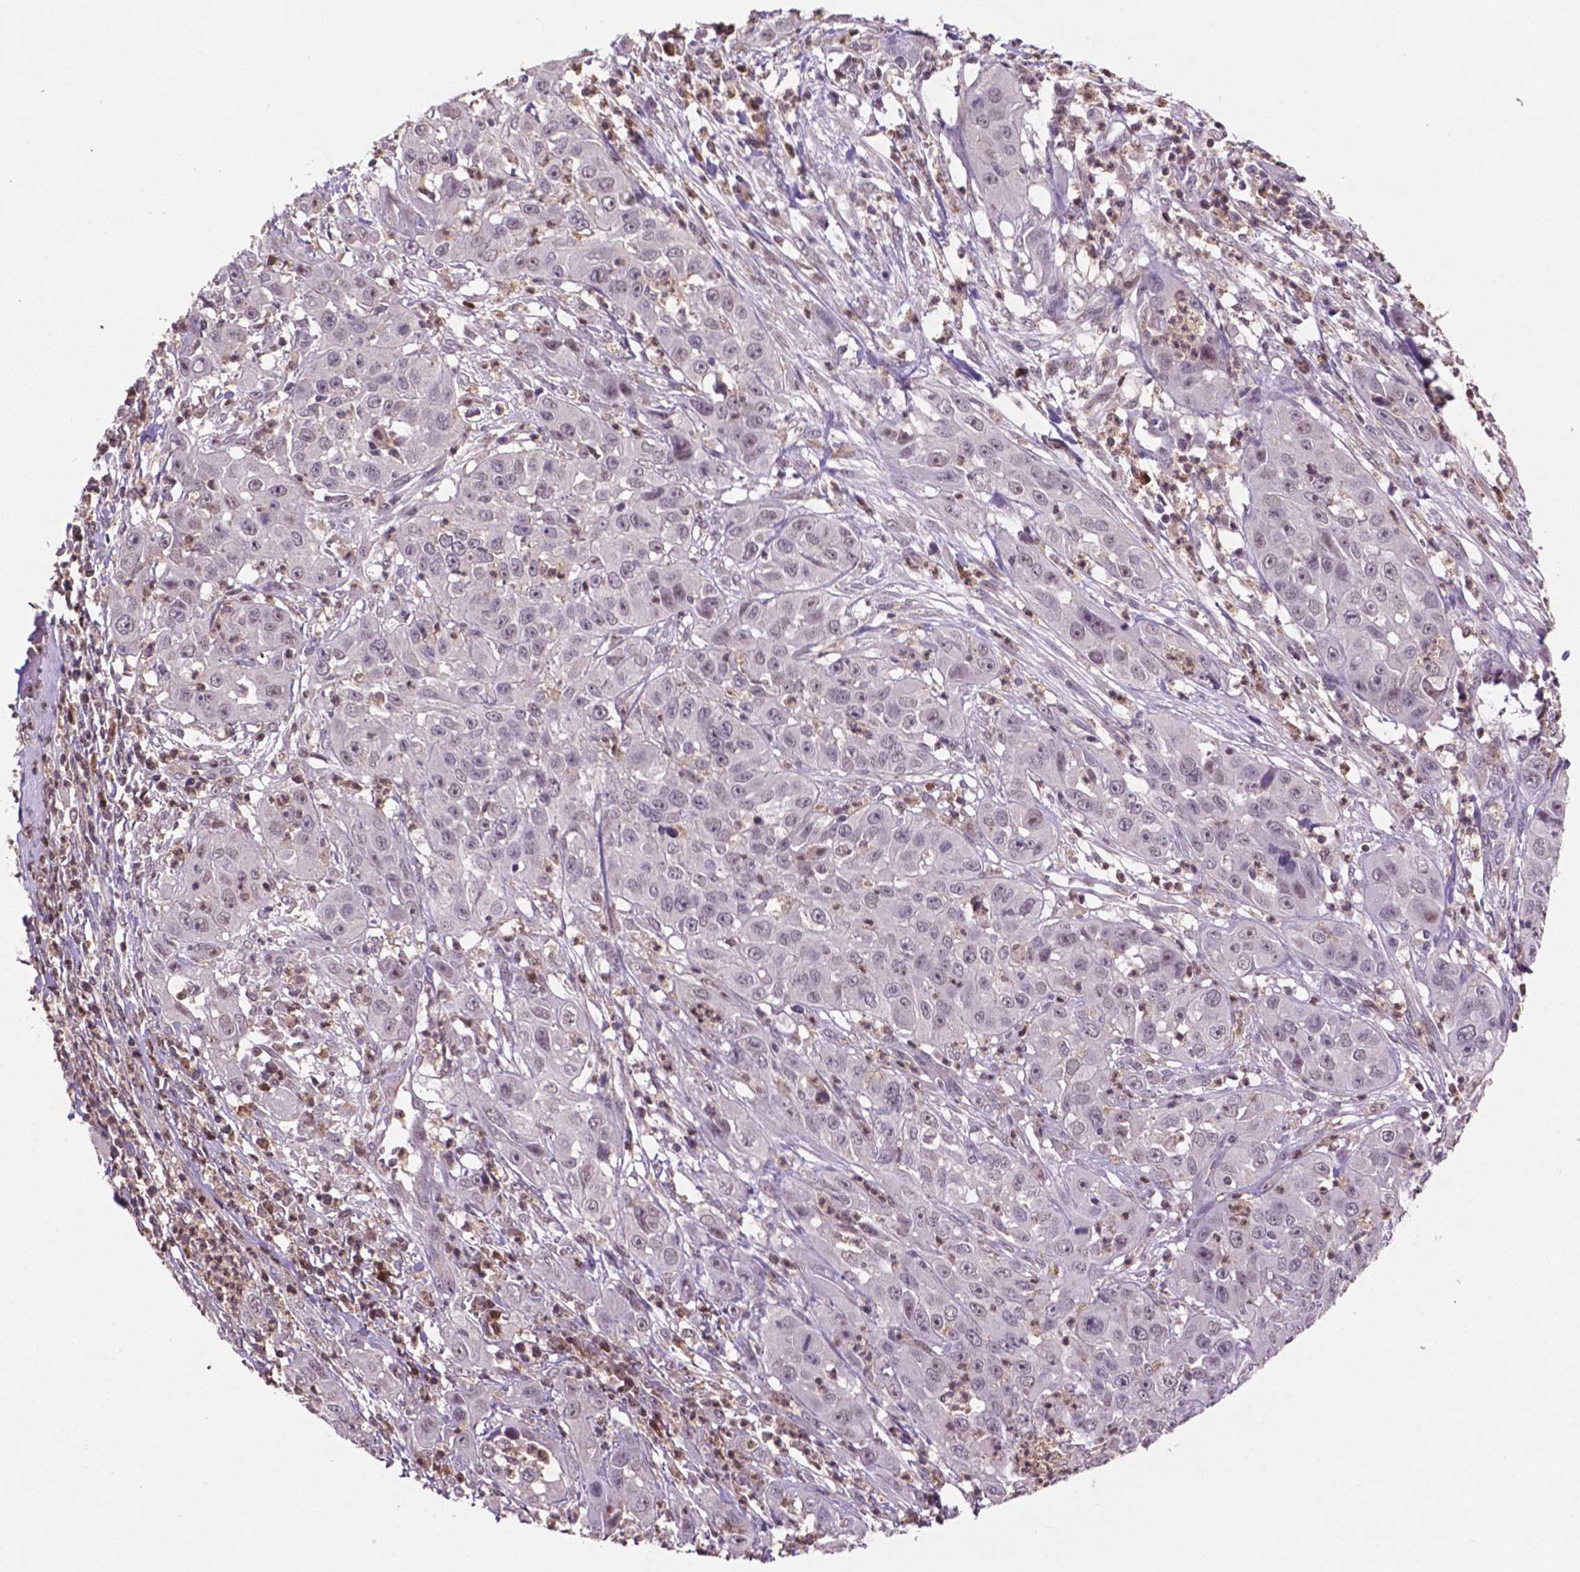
{"staining": {"intensity": "negative", "quantity": "none", "location": "none"}, "tissue": "cervical cancer", "cell_type": "Tumor cells", "image_type": "cancer", "snomed": [{"axis": "morphology", "description": "Squamous cell carcinoma, NOS"}, {"axis": "topography", "description": "Cervix"}], "caption": "Tumor cells are negative for protein expression in human squamous cell carcinoma (cervical).", "gene": "GLRX", "patient": {"sex": "female", "age": 32}}